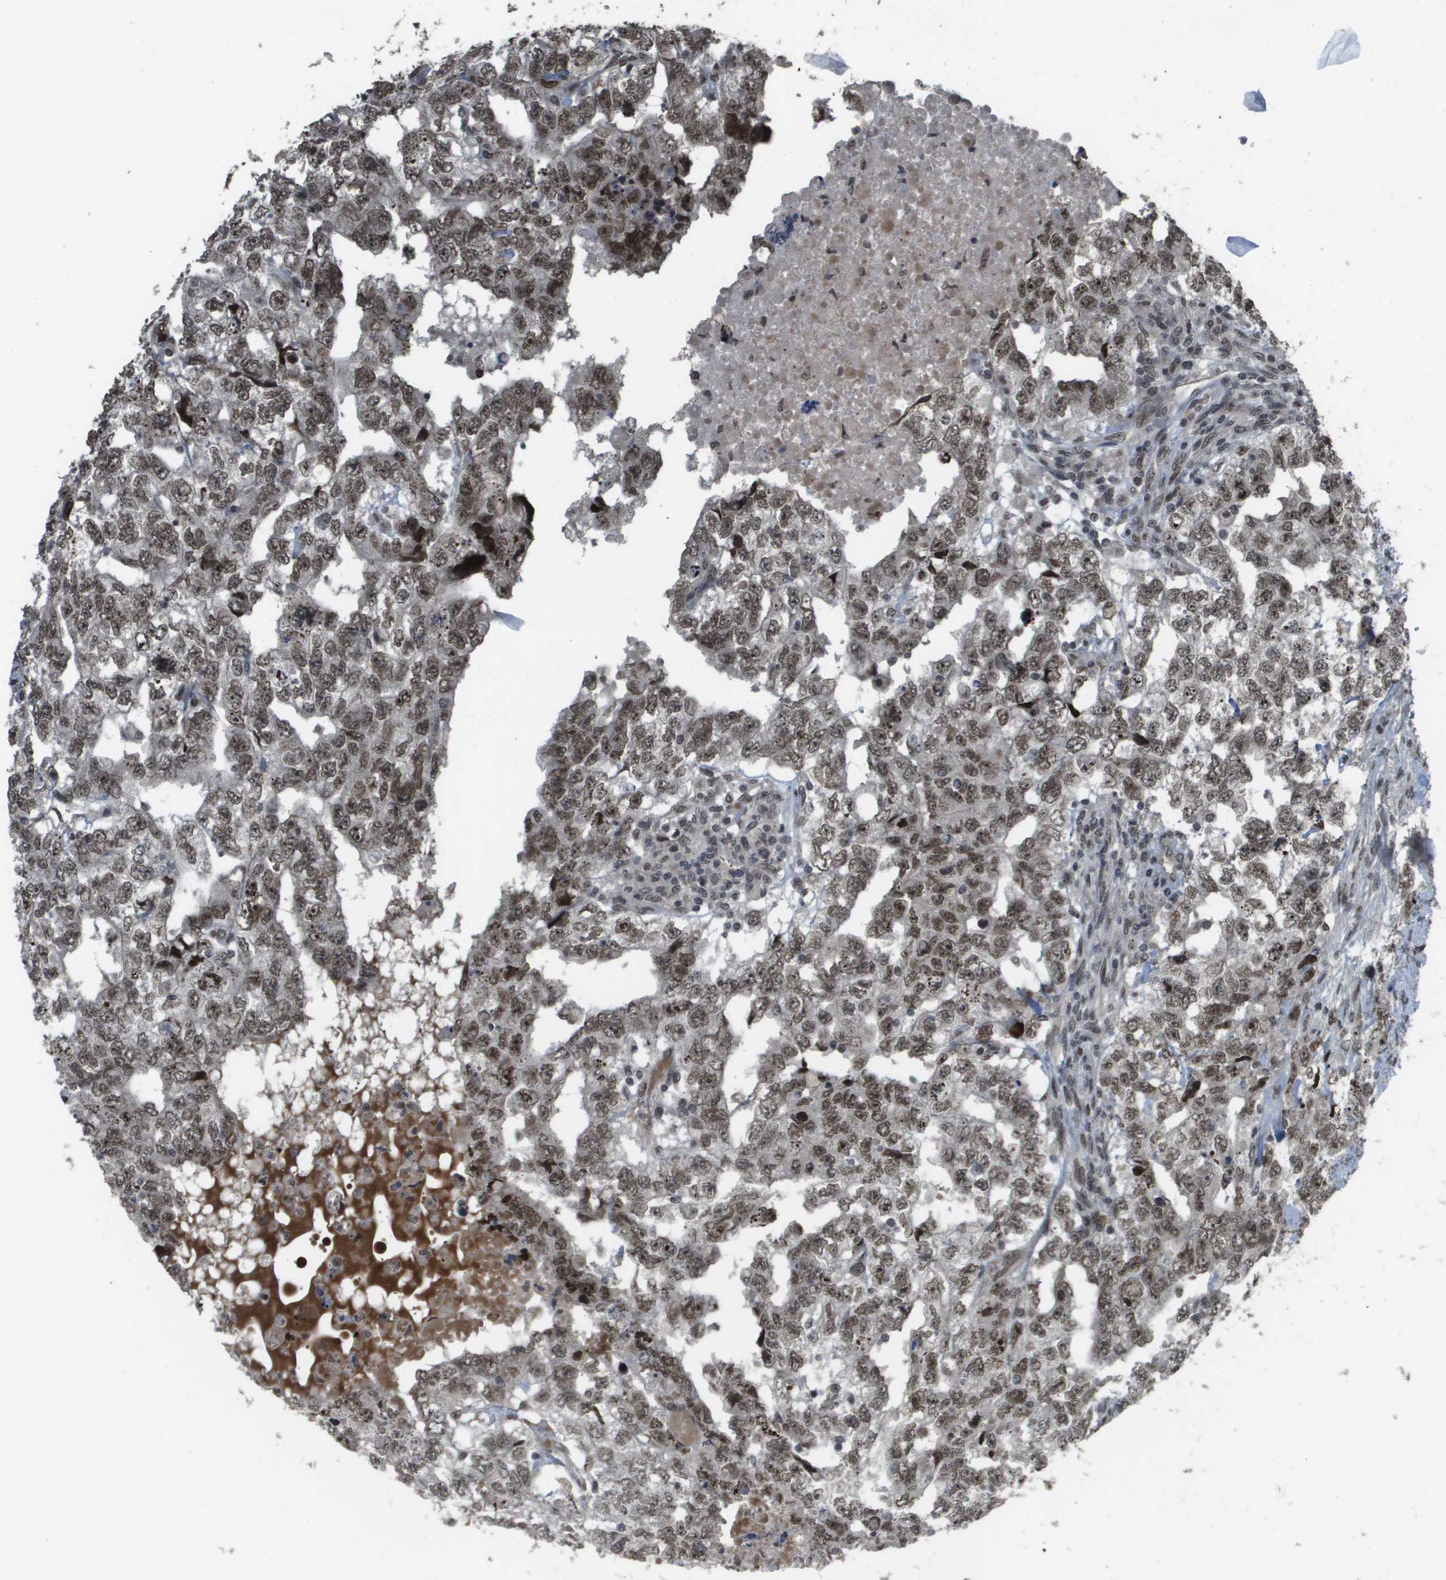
{"staining": {"intensity": "moderate", "quantity": ">75%", "location": "nuclear"}, "tissue": "testis cancer", "cell_type": "Tumor cells", "image_type": "cancer", "snomed": [{"axis": "morphology", "description": "Carcinoma, Embryonal, NOS"}, {"axis": "topography", "description": "Testis"}], "caption": "Immunohistochemical staining of human embryonal carcinoma (testis) demonstrates medium levels of moderate nuclear expression in about >75% of tumor cells. (brown staining indicates protein expression, while blue staining denotes nuclei).", "gene": "KAT5", "patient": {"sex": "male", "age": 36}}